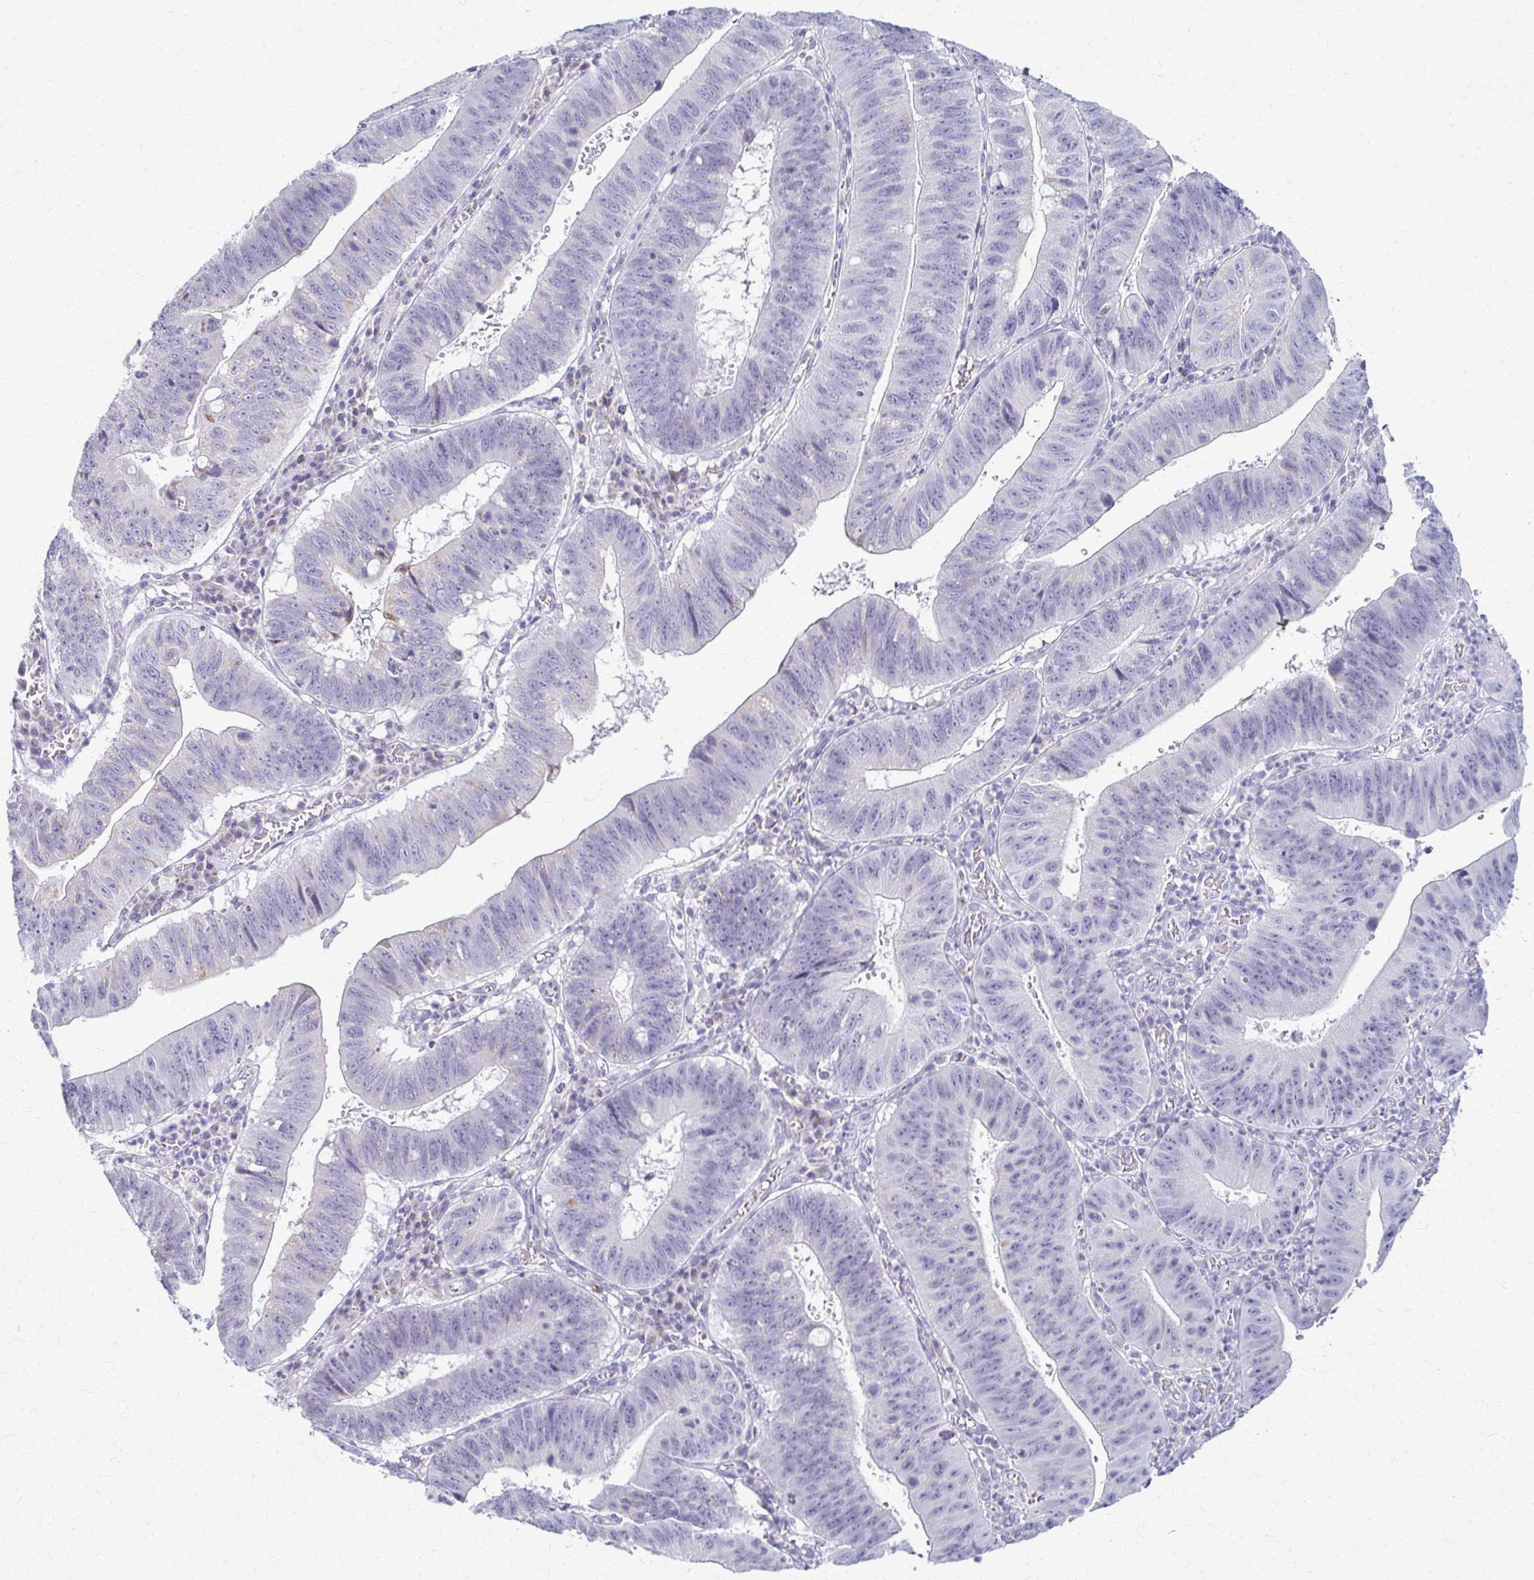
{"staining": {"intensity": "negative", "quantity": "none", "location": "none"}, "tissue": "stomach cancer", "cell_type": "Tumor cells", "image_type": "cancer", "snomed": [{"axis": "morphology", "description": "Adenocarcinoma, NOS"}, {"axis": "topography", "description": "Stomach"}], "caption": "Immunohistochemical staining of human stomach cancer (adenocarcinoma) reveals no significant positivity in tumor cells.", "gene": "FCGR2B", "patient": {"sex": "male", "age": 59}}